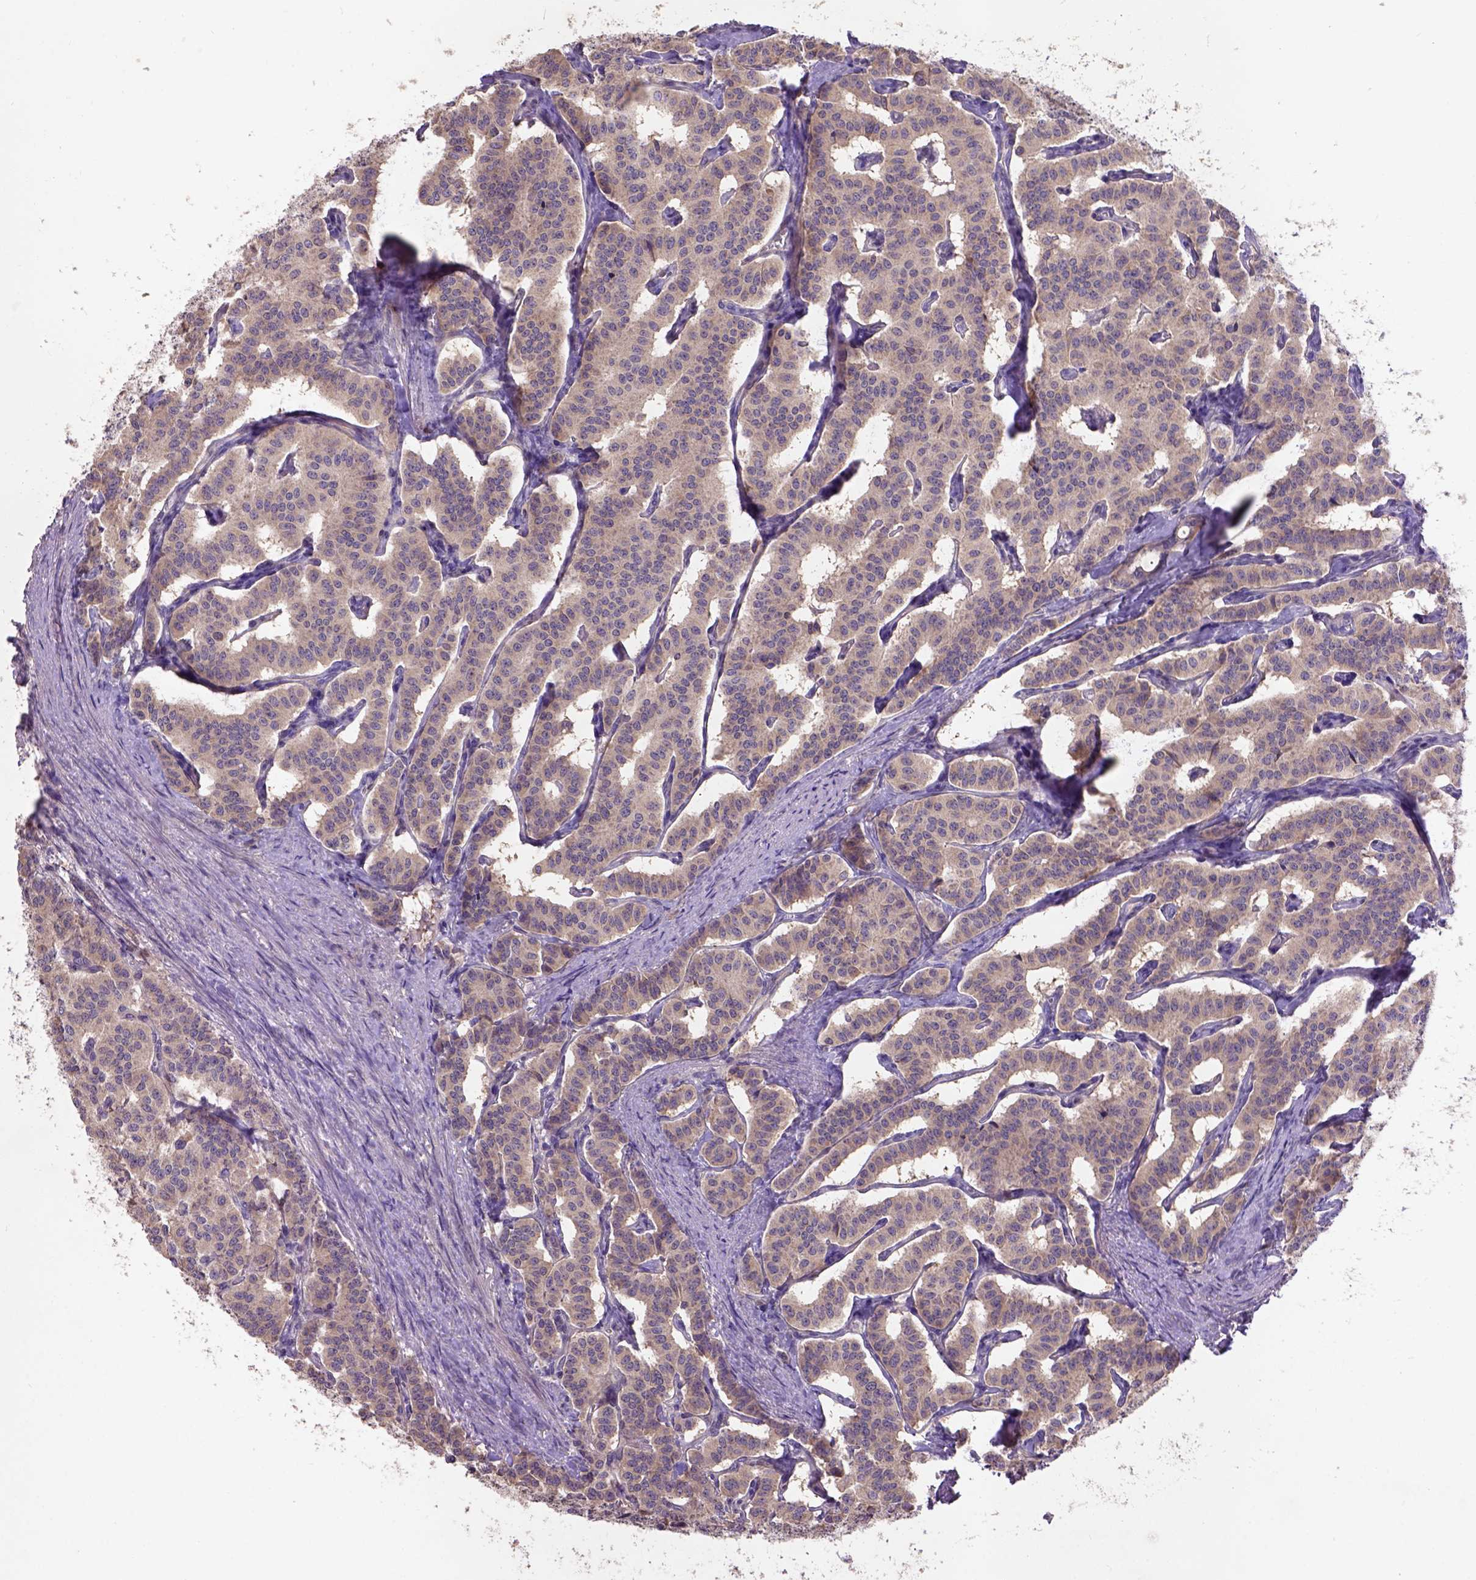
{"staining": {"intensity": "moderate", "quantity": ">75%", "location": "cytoplasmic/membranous"}, "tissue": "carcinoid", "cell_type": "Tumor cells", "image_type": "cancer", "snomed": [{"axis": "morphology", "description": "Carcinoid, malignant, NOS"}, {"axis": "topography", "description": "Lung"}], "caption": "Immunohistochemical staining of human carcinoid displays moderate cytoplasmic/membranous protein staining in approximately >75% of tumor cells.", "gene": "KBTBD8", "patient": {"sex": "female", "age": 46}}